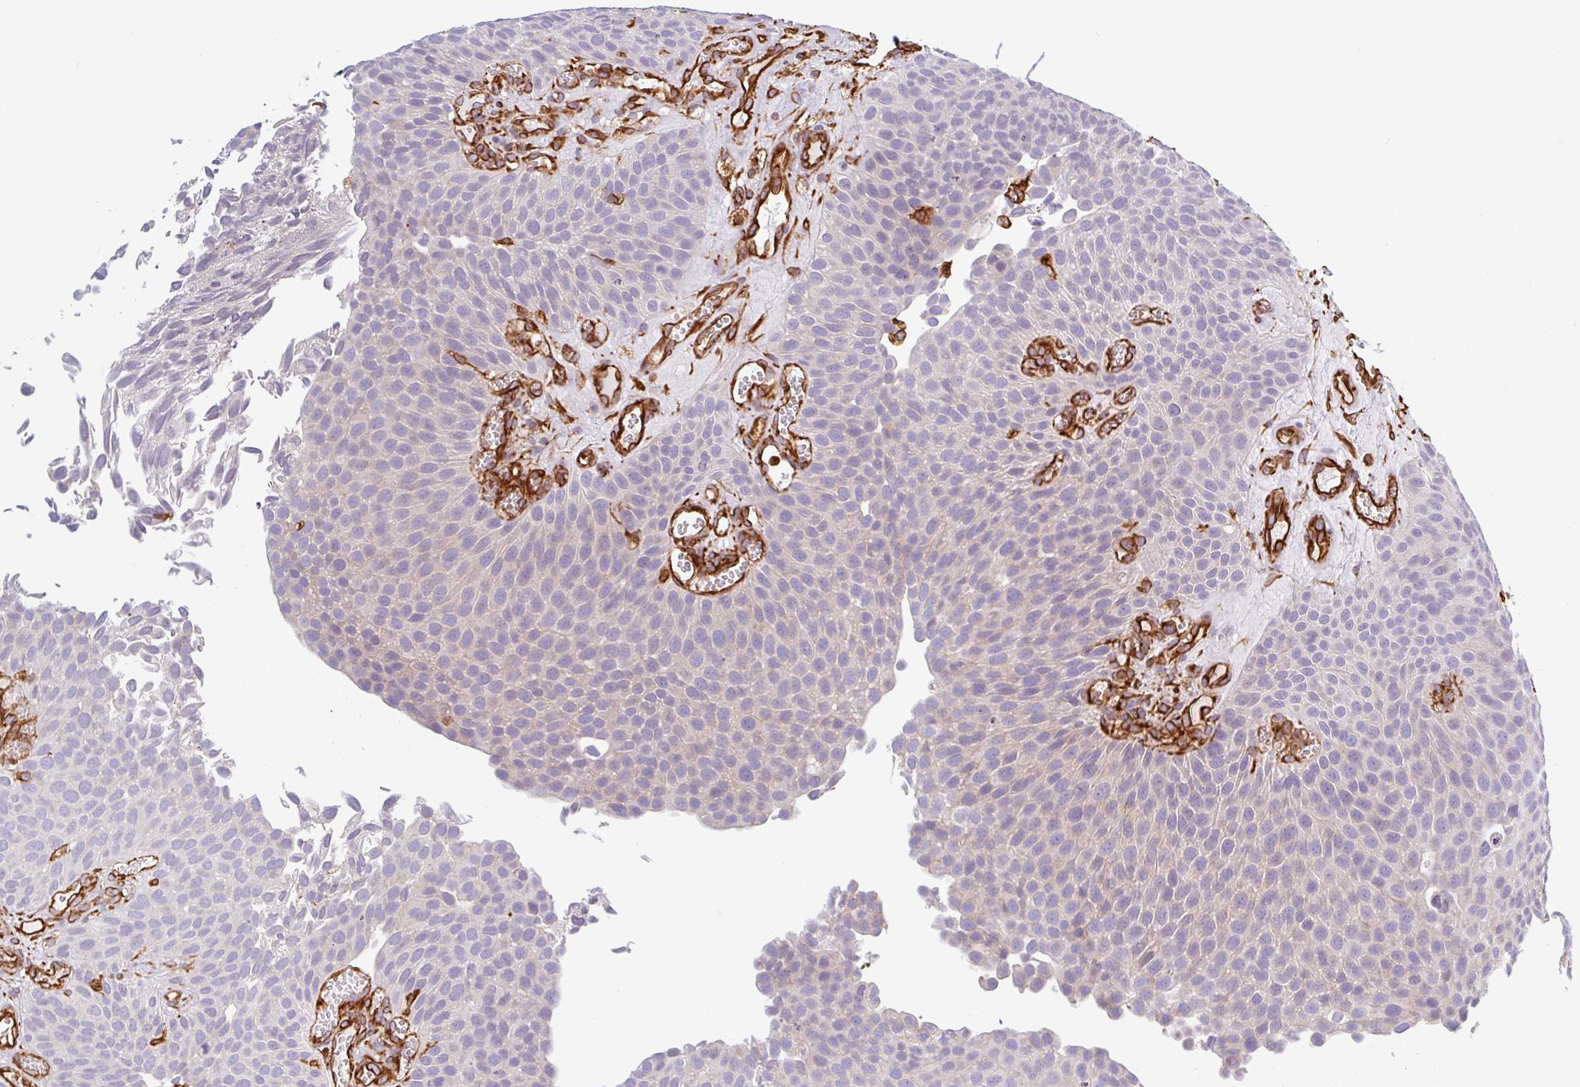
{"staining": {"intensity": "negative", "quantity": "none", "location": "none"}, "tissue": "urothelial cancer", "cell_type": "Tumor cells", "image_type": "cancer", "snomed": [{"axis": "morphology", "description": "Urothelial carcinoma, Low grade"}, {"axis": "topography", "description": "Urinary bladder"}], "caption": "A photomicrograph of urothelial carcinoma (low-grade) stained for a protein displays no brown staining in tumor cells.", "gene": "PPFIA1", "patient": {"sex": "male", "age": 89}}